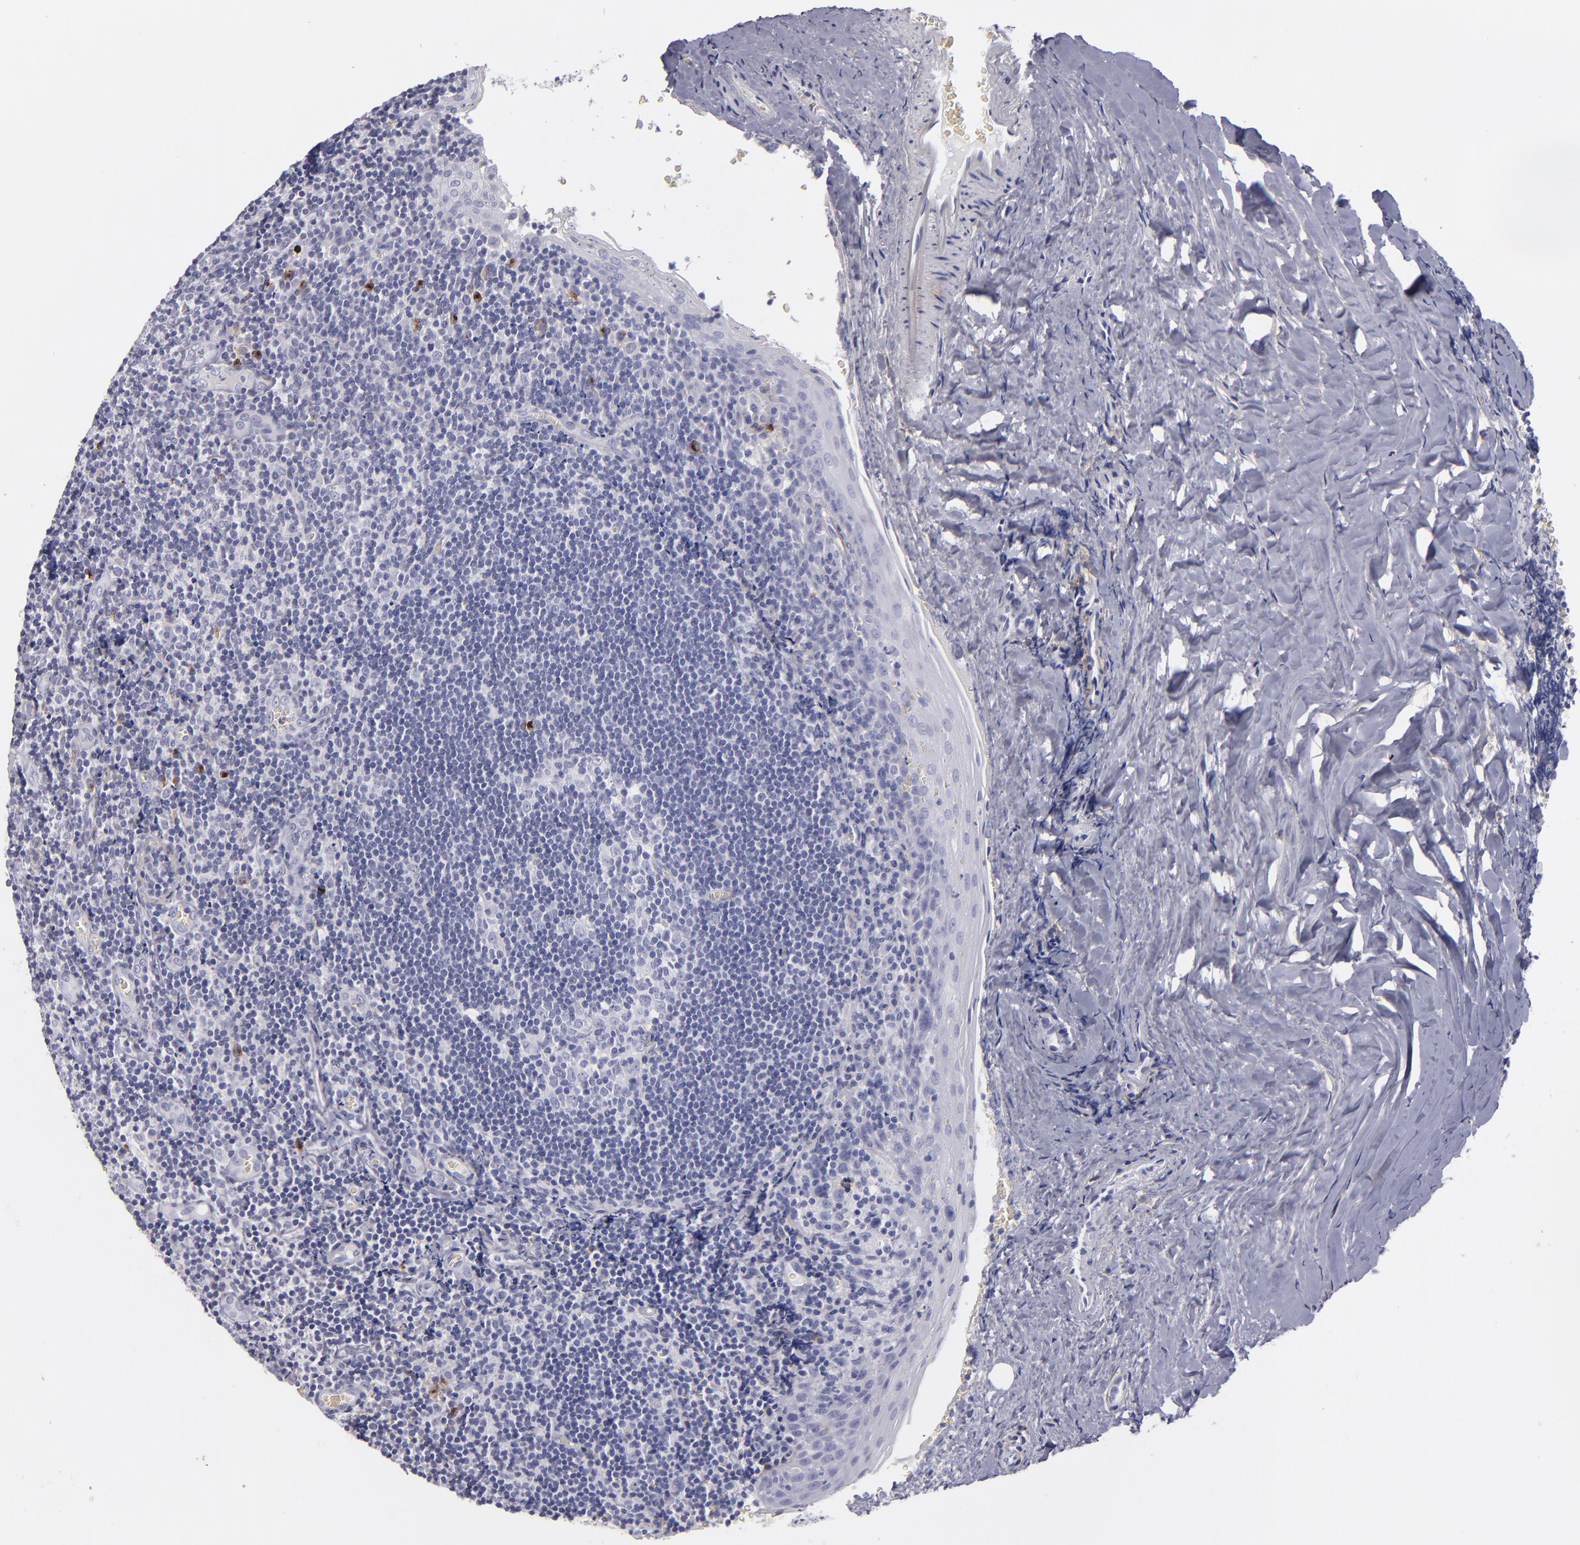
{"staining": {"intensity": "negative", "quantity": "none", "location": "none"}, "tissue": "tonsil", "cell_type": "Germinal center cells", "image_type": "normal", "snomed": [{"axis": "morphology", "description": "Normal tissue, NOS"}, {"axis": "topography", "description": "Tonsil"}], "caption": "Tonsil stained for a protein using immunohistochemistry (IHC) exhibits no staining germinal center cells.", "gene": "ANPEP", "patient": {"sex": "male", "age": 20}}